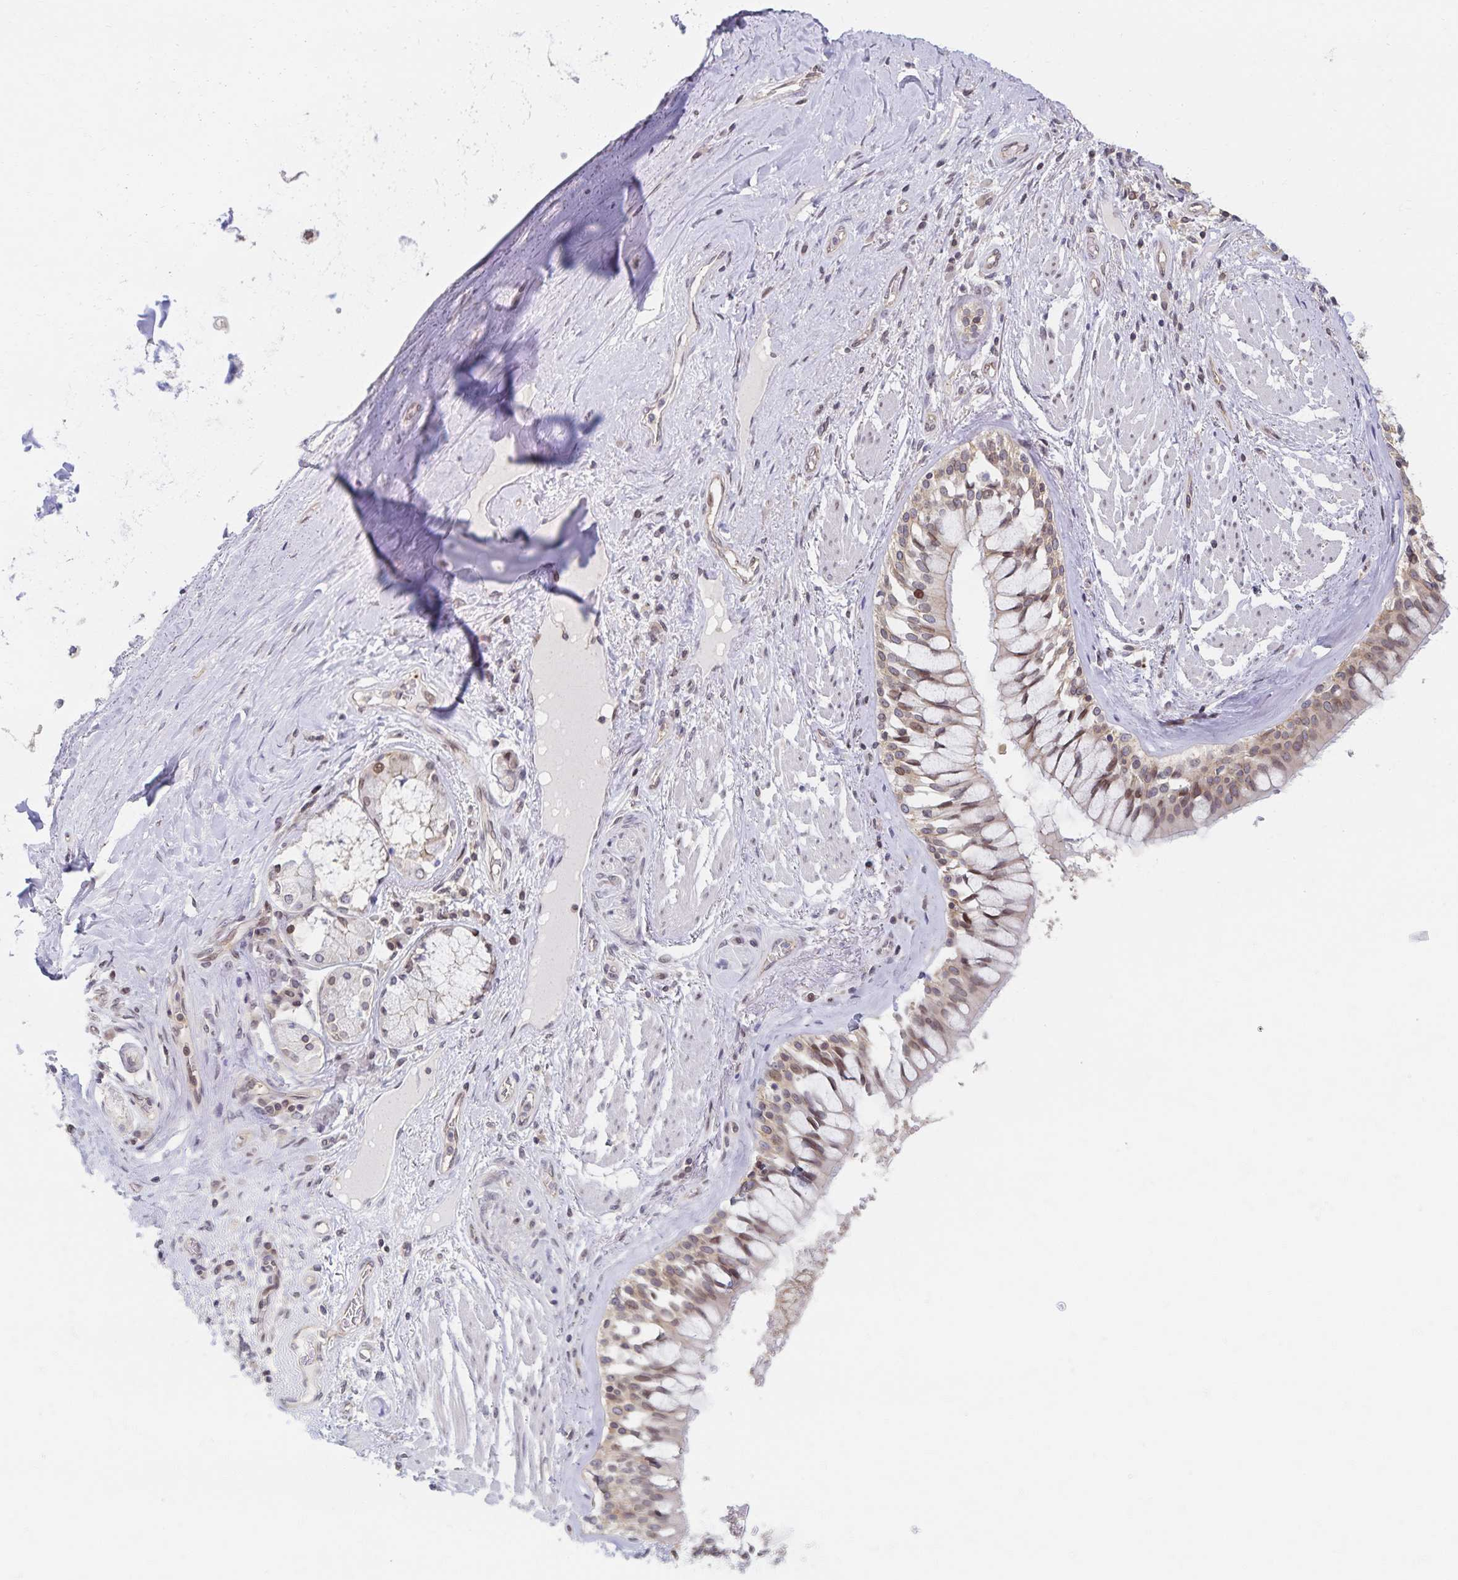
{"staining": {"intensity": "moderate", "quantity": "25%-75%", "location": "cytoplasmic/membranous,nuclear"}, "tissue": "soft tissue", "cell_type": "Chondrocytes", "image_type": "normal", "snomed": [{"axis": "morphology", "description": "Normal tissue, NOS"}, {"axis": "topography", "description": "Cartilage tissue"}, {"axis": "topography", "description": "Bronchus"}], "caption": "Human soft tissue stained for a protein (brown) reveals moderate cytoplasmic/membranous,nuclear positive positivity in approximately 25%-75% of chondrocytes.", "gene": "RAB9B", "patient": {"sex": "male", "age": 64}}